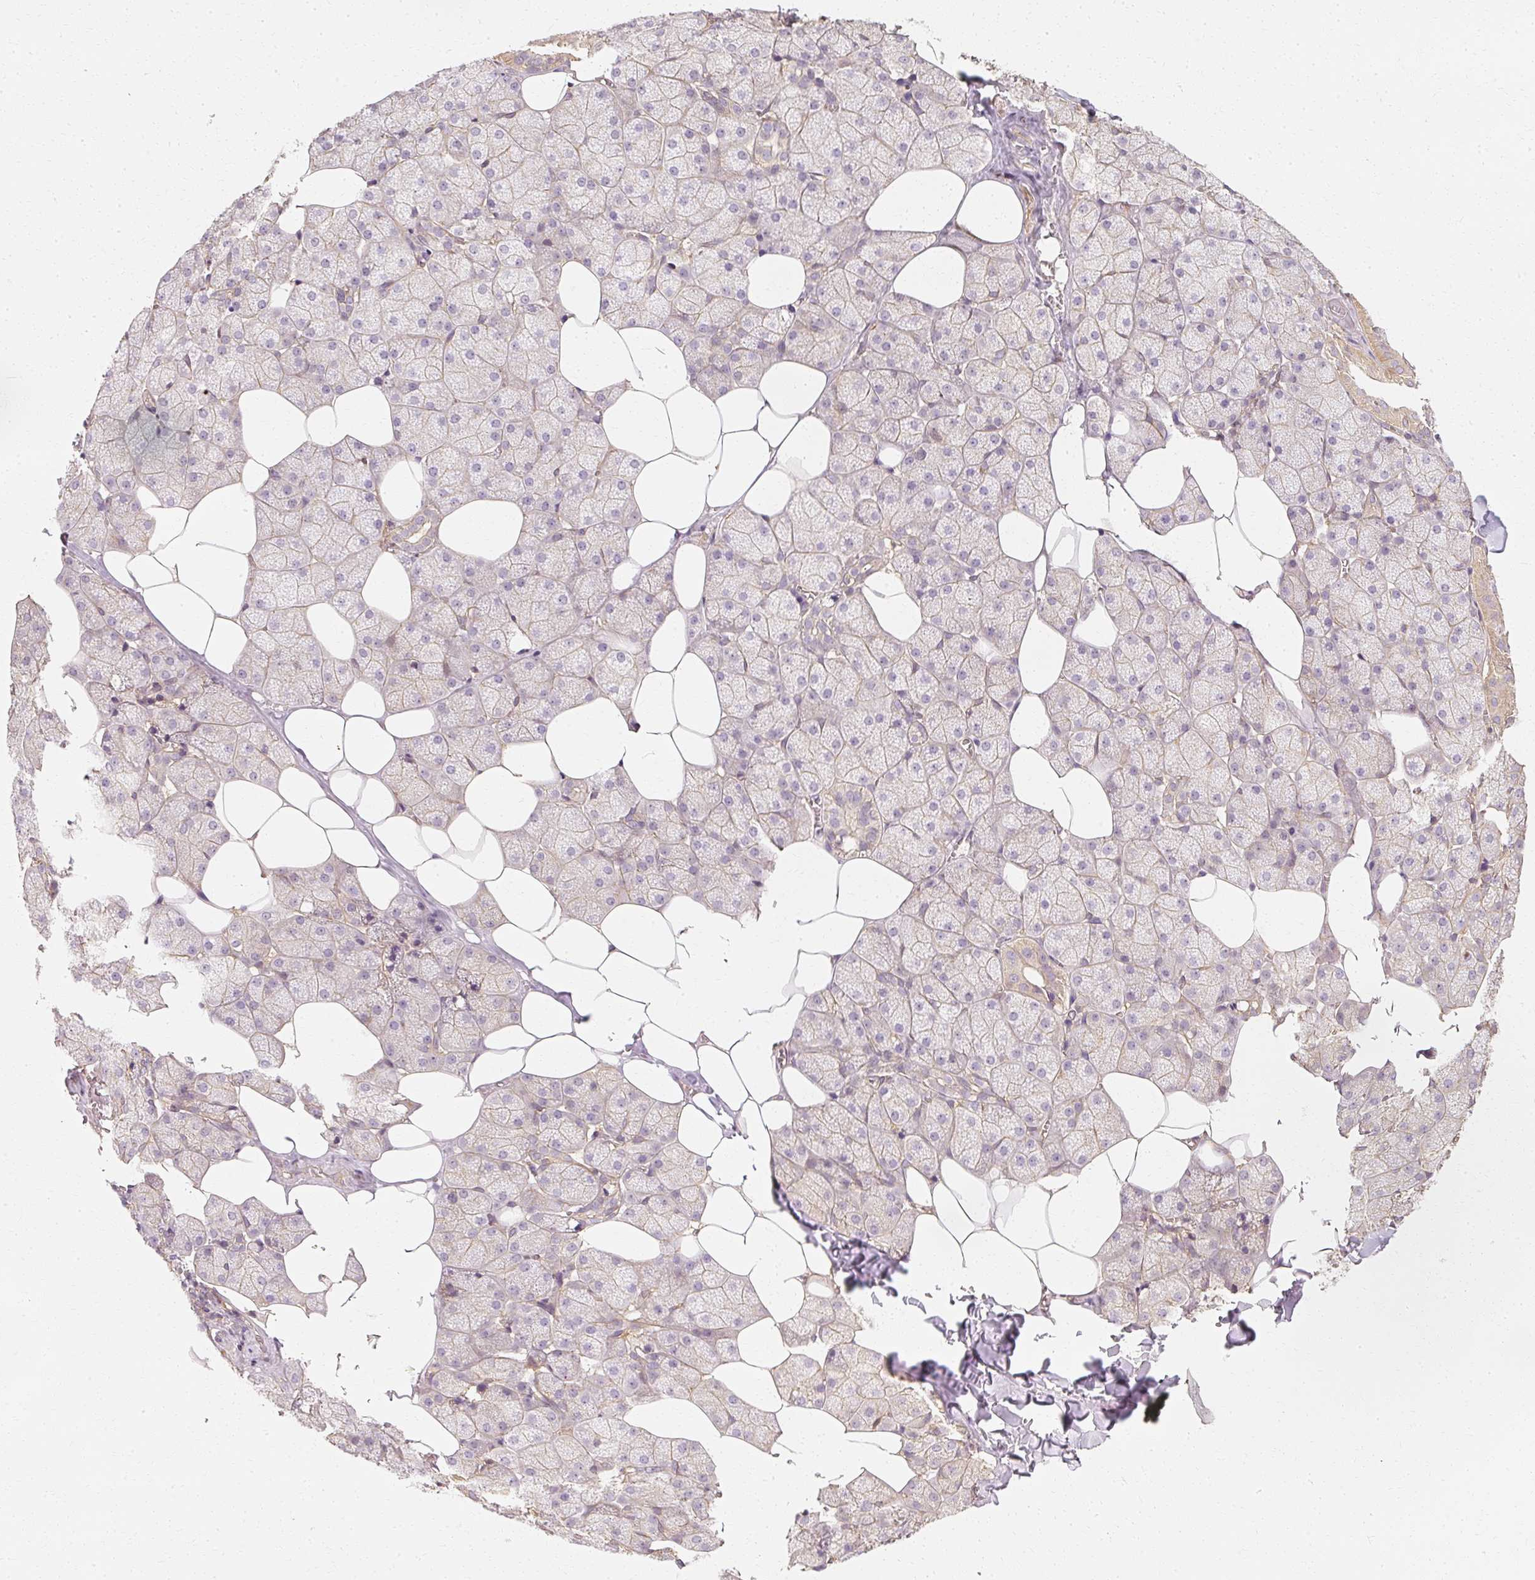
{"staining": {"intensity": "moderate", "quantity": "<25%", "location": "cytoplasmic/membranous"}, "tissue": "salivary gland", "cell_type": "Glandular cells", "image_type": "normal", "snomed": [{"axis": "morphology", "description": "Normal tissue, NOS"}, {"axis": "topography", "description": "Salivary gland"}, {"axis": "topography", "description": "Peripheral nerve tissue"}], "caption": "A photomicrograph of salivary gland stained for a protein shows moderate cytoplasmic/membranous brown staining in glandular cells. (brown staining indicates protein expression, while blue staining denotes nuclei).", "gene": "GNAQ", "patient": {"sex": "male", "age": 38}}